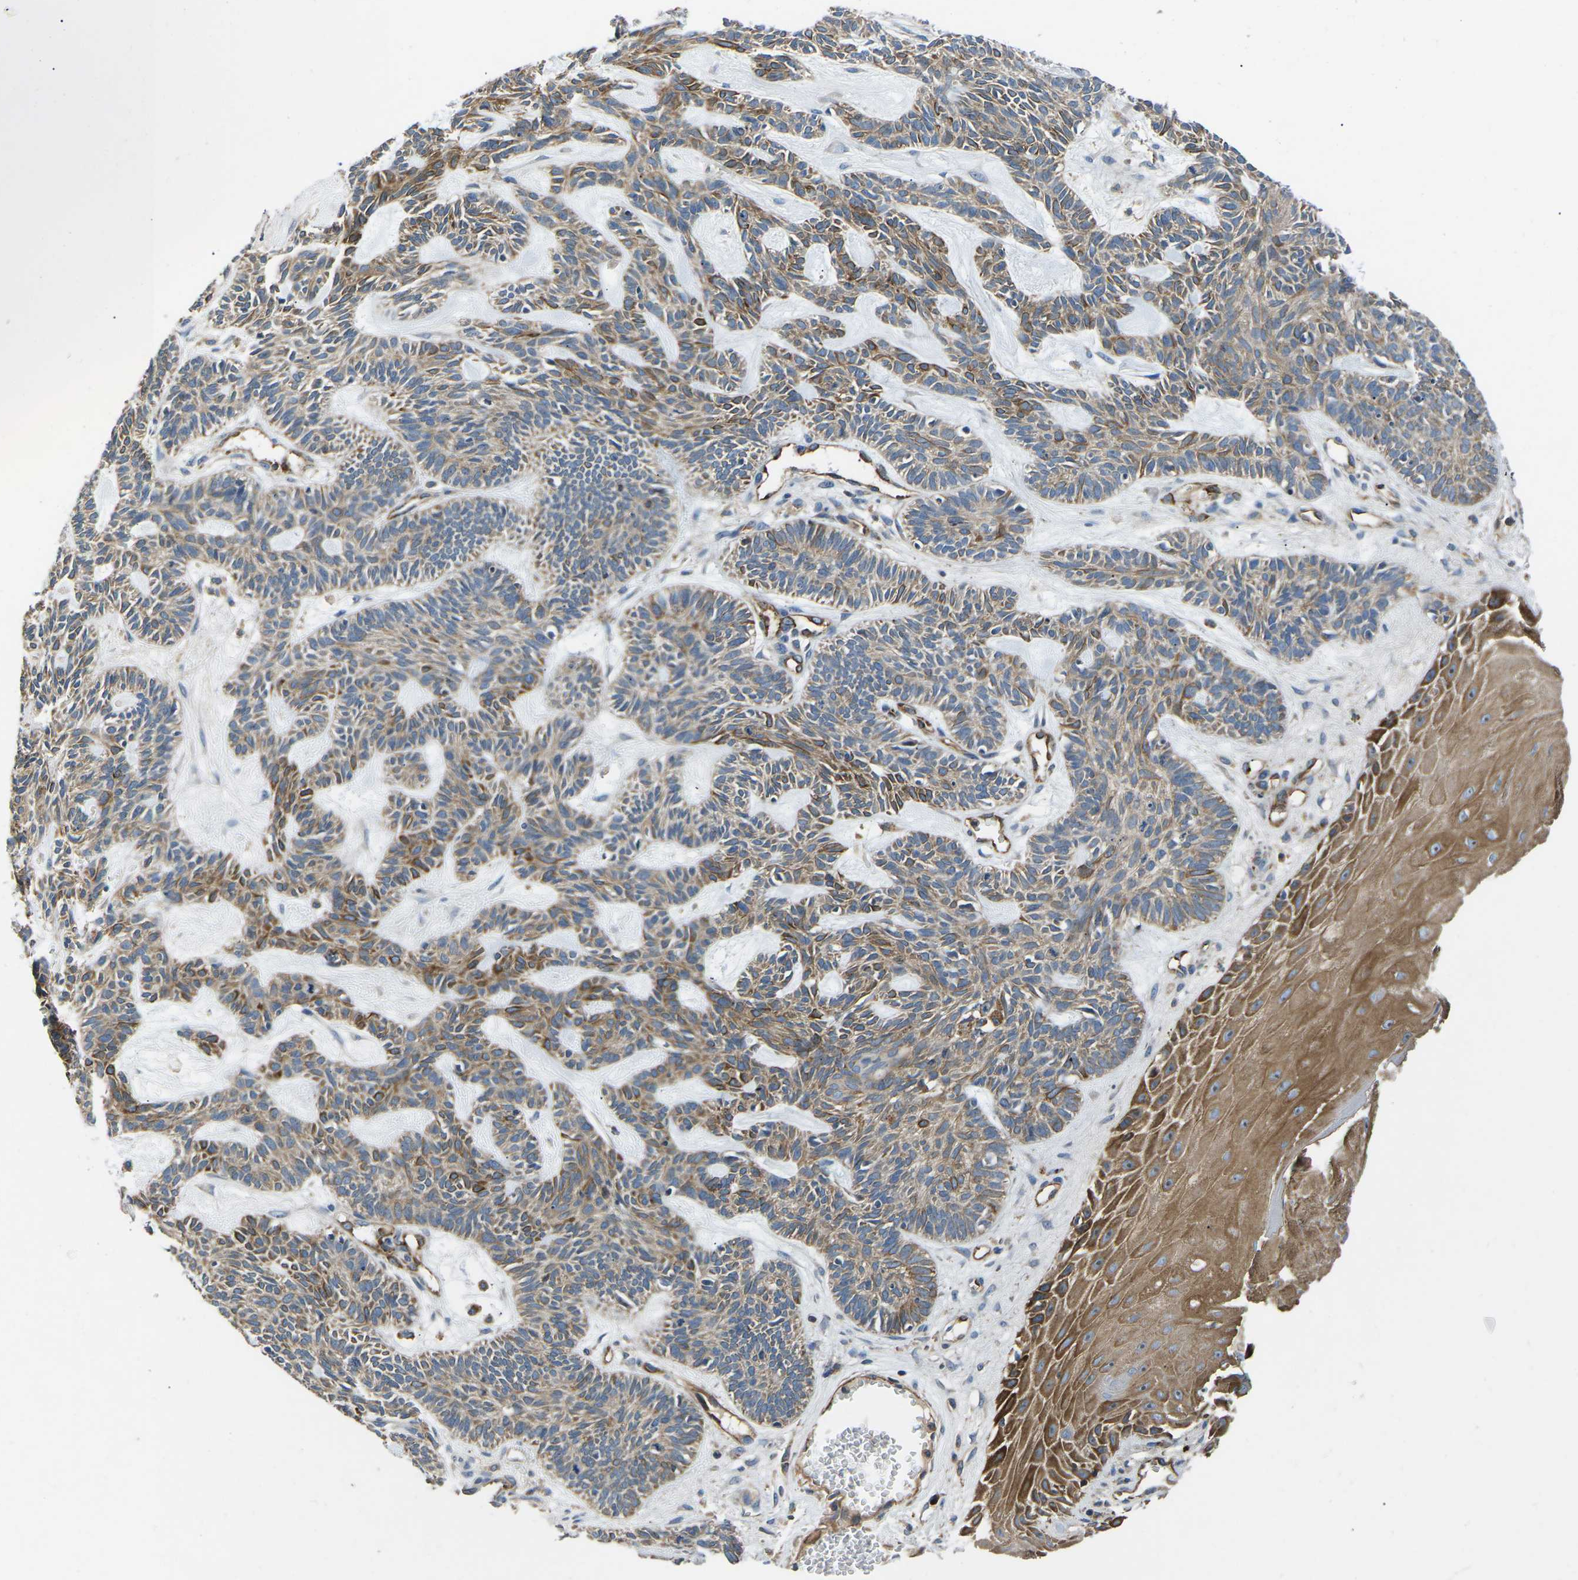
{"staining": {"intensity": "moderate", "quantity": ">75%", "location": "cytoplasmic/membranous"}, "tissue": "skin cancer", "cell_type": "Tumor cells", "image_type": "cancer", "snomed": [{"axis": "morphology", "description": "Basal cell carcinoma"}, {"axis": "topography", "description": "Skin"}], "caption": "Basal cell carcinoma (skin) stained for a protein displays moderate cytoplasmic/membranous positivity in tumor cells.", "gene": "KCNJ15", "patient": {"sex": "male", "age": 67}}